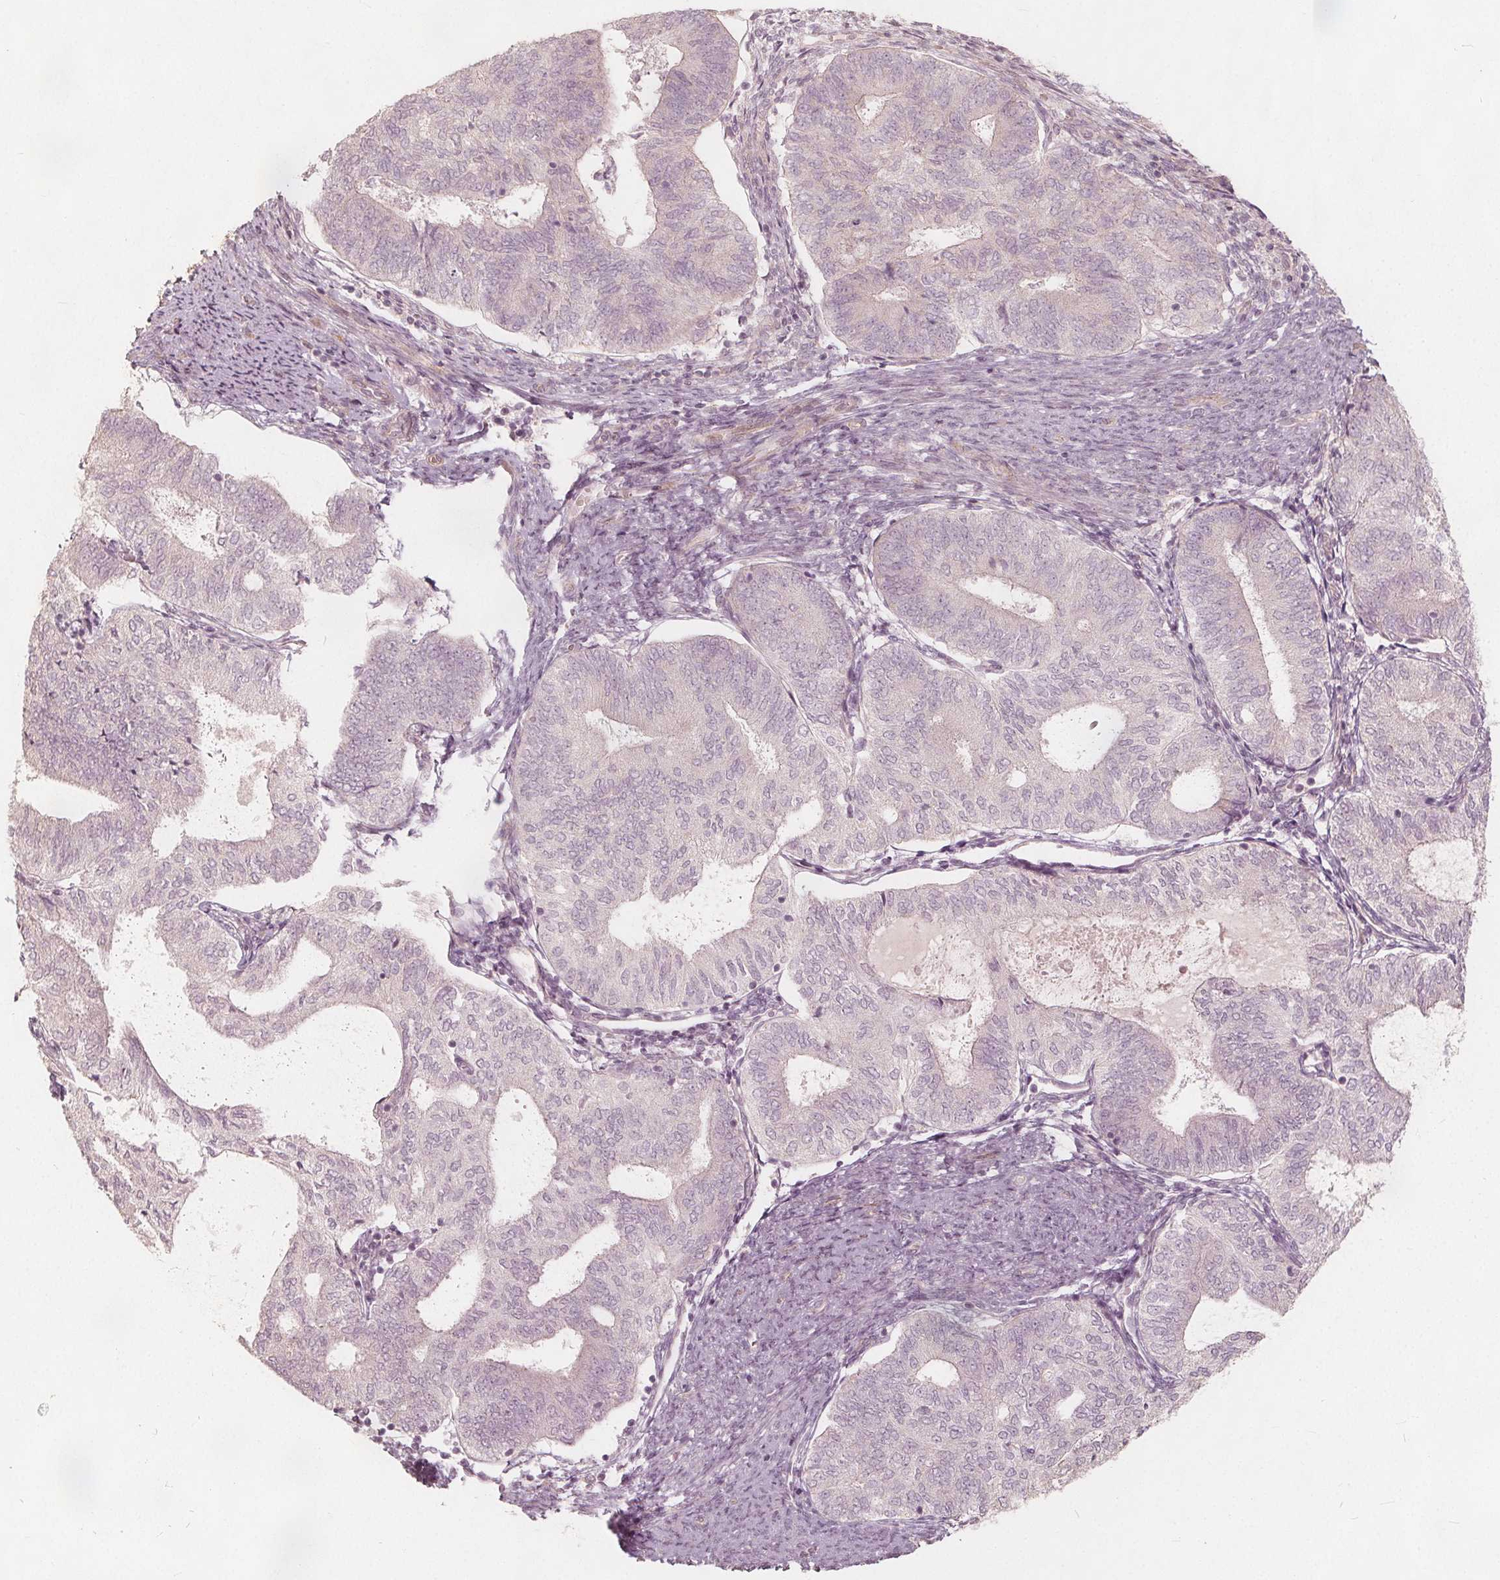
{"staining": {"intensity": "negative", "quantity": "none", "location": "none"}, "tissue": "endometrial cancer", "cell_type": "Tumor cells", "image_type": "cancer", "snomed": [{"axis": "morphology", "description": "Adenocarcinoma, NOS"}, {"axis": "topography", "description": "Endometrium"}], "caption": "Tumor cells show no significant positivity in endometrial cancer.", "gene": "PTPRT", "patient": {"sex": "female", "age": 65}}